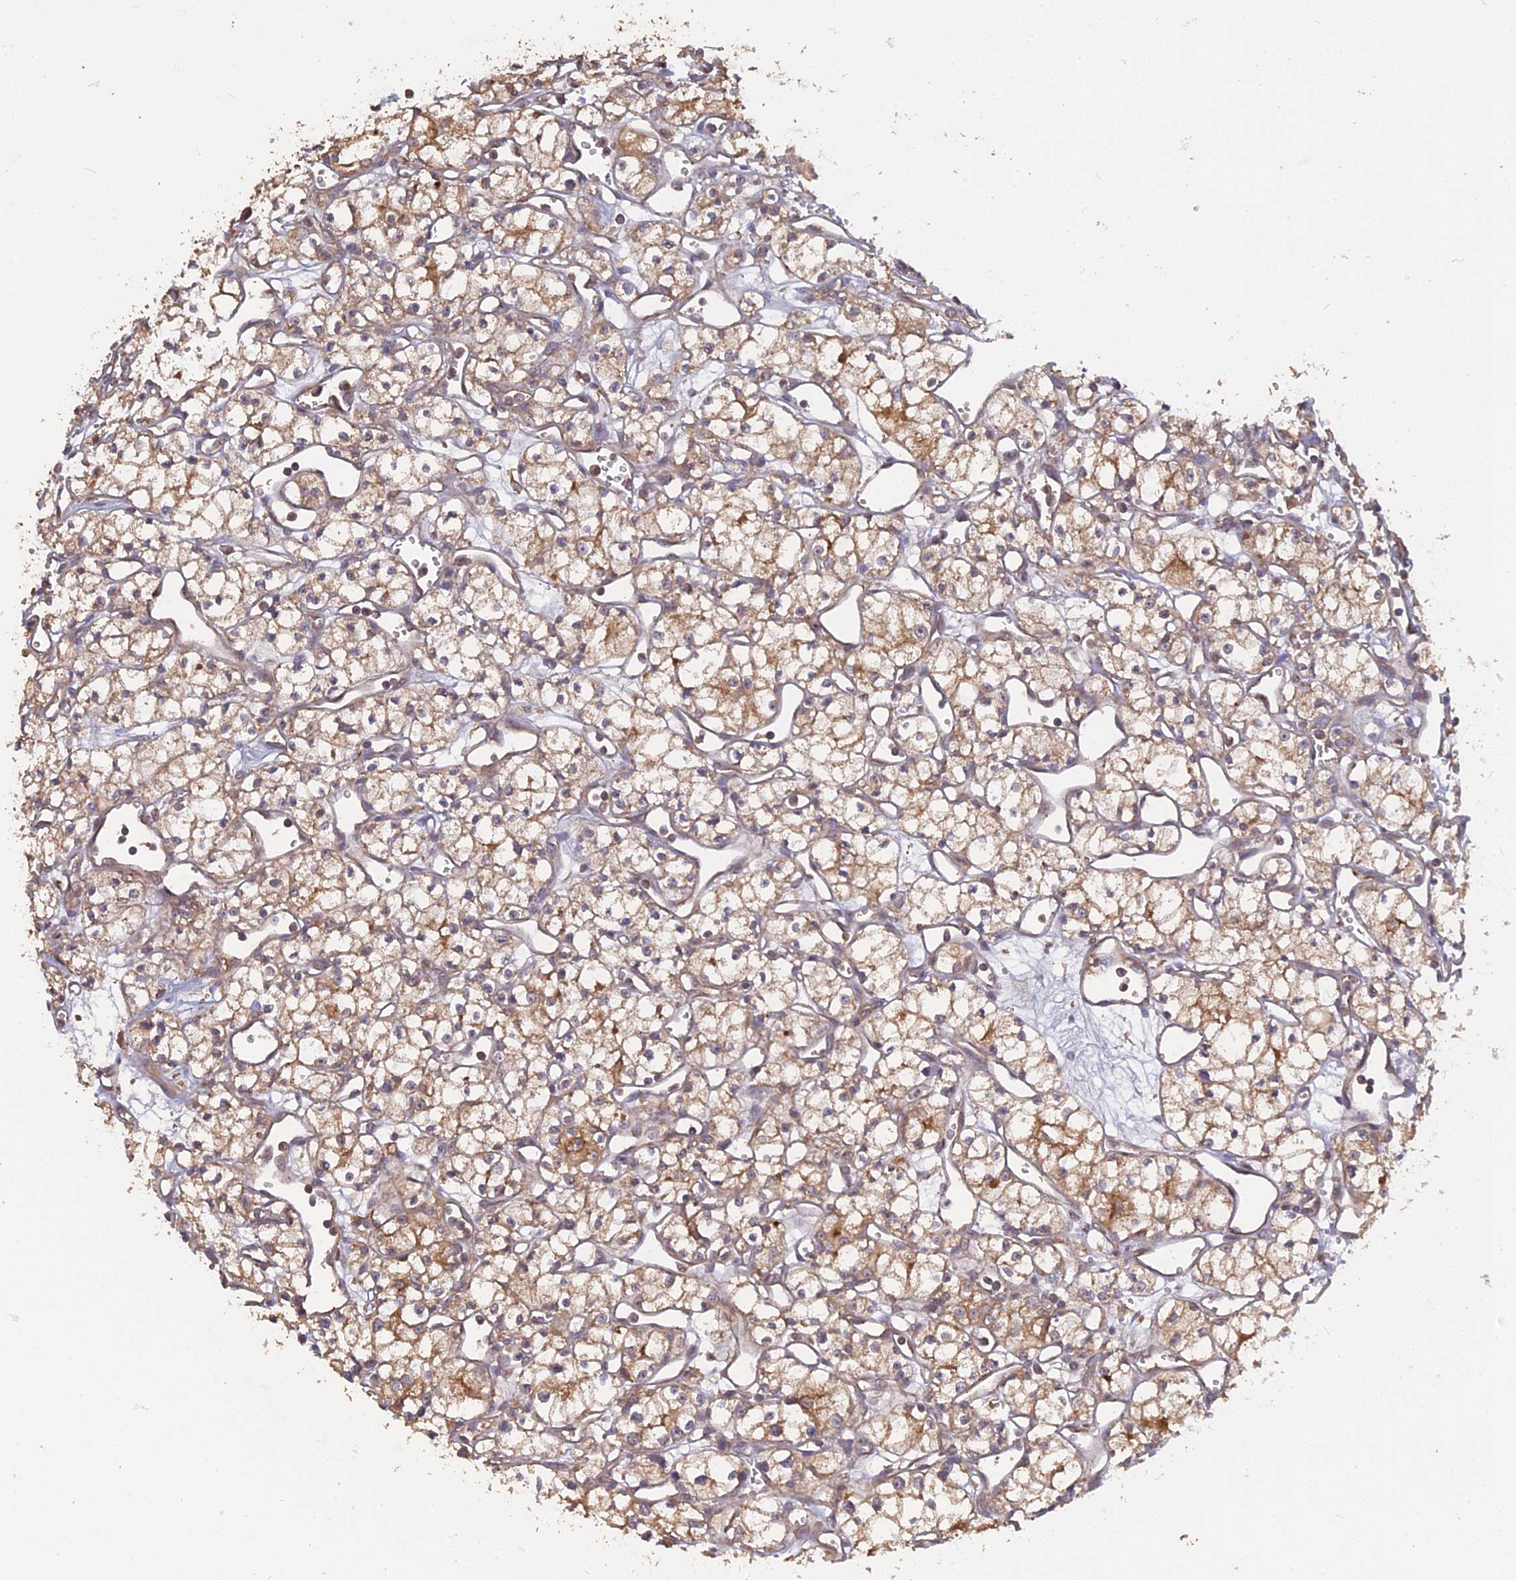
{"staining": {"intensity": "moderate", "quantity": "25%-75%", "location": "cytoplasmic/membranous"}, "tissue": "renal cancer", "cell_type": "Tumor cells", "image_type": "cancer", "snomed": [{"axis": "morphology", "description": "Adenocarcinoma, NOS"}, {"axis": "topography", "description": "Kidney"}], "caption": "Immunohistochemical staining of adenocarcinoma (renal) shows medium levels of moderate cytoplasmic/membranous protein positivity in about 25%-75% of tumor cells.", "gene": "ARHGAP40", "patient": {"sex": "male", "age": 59}}